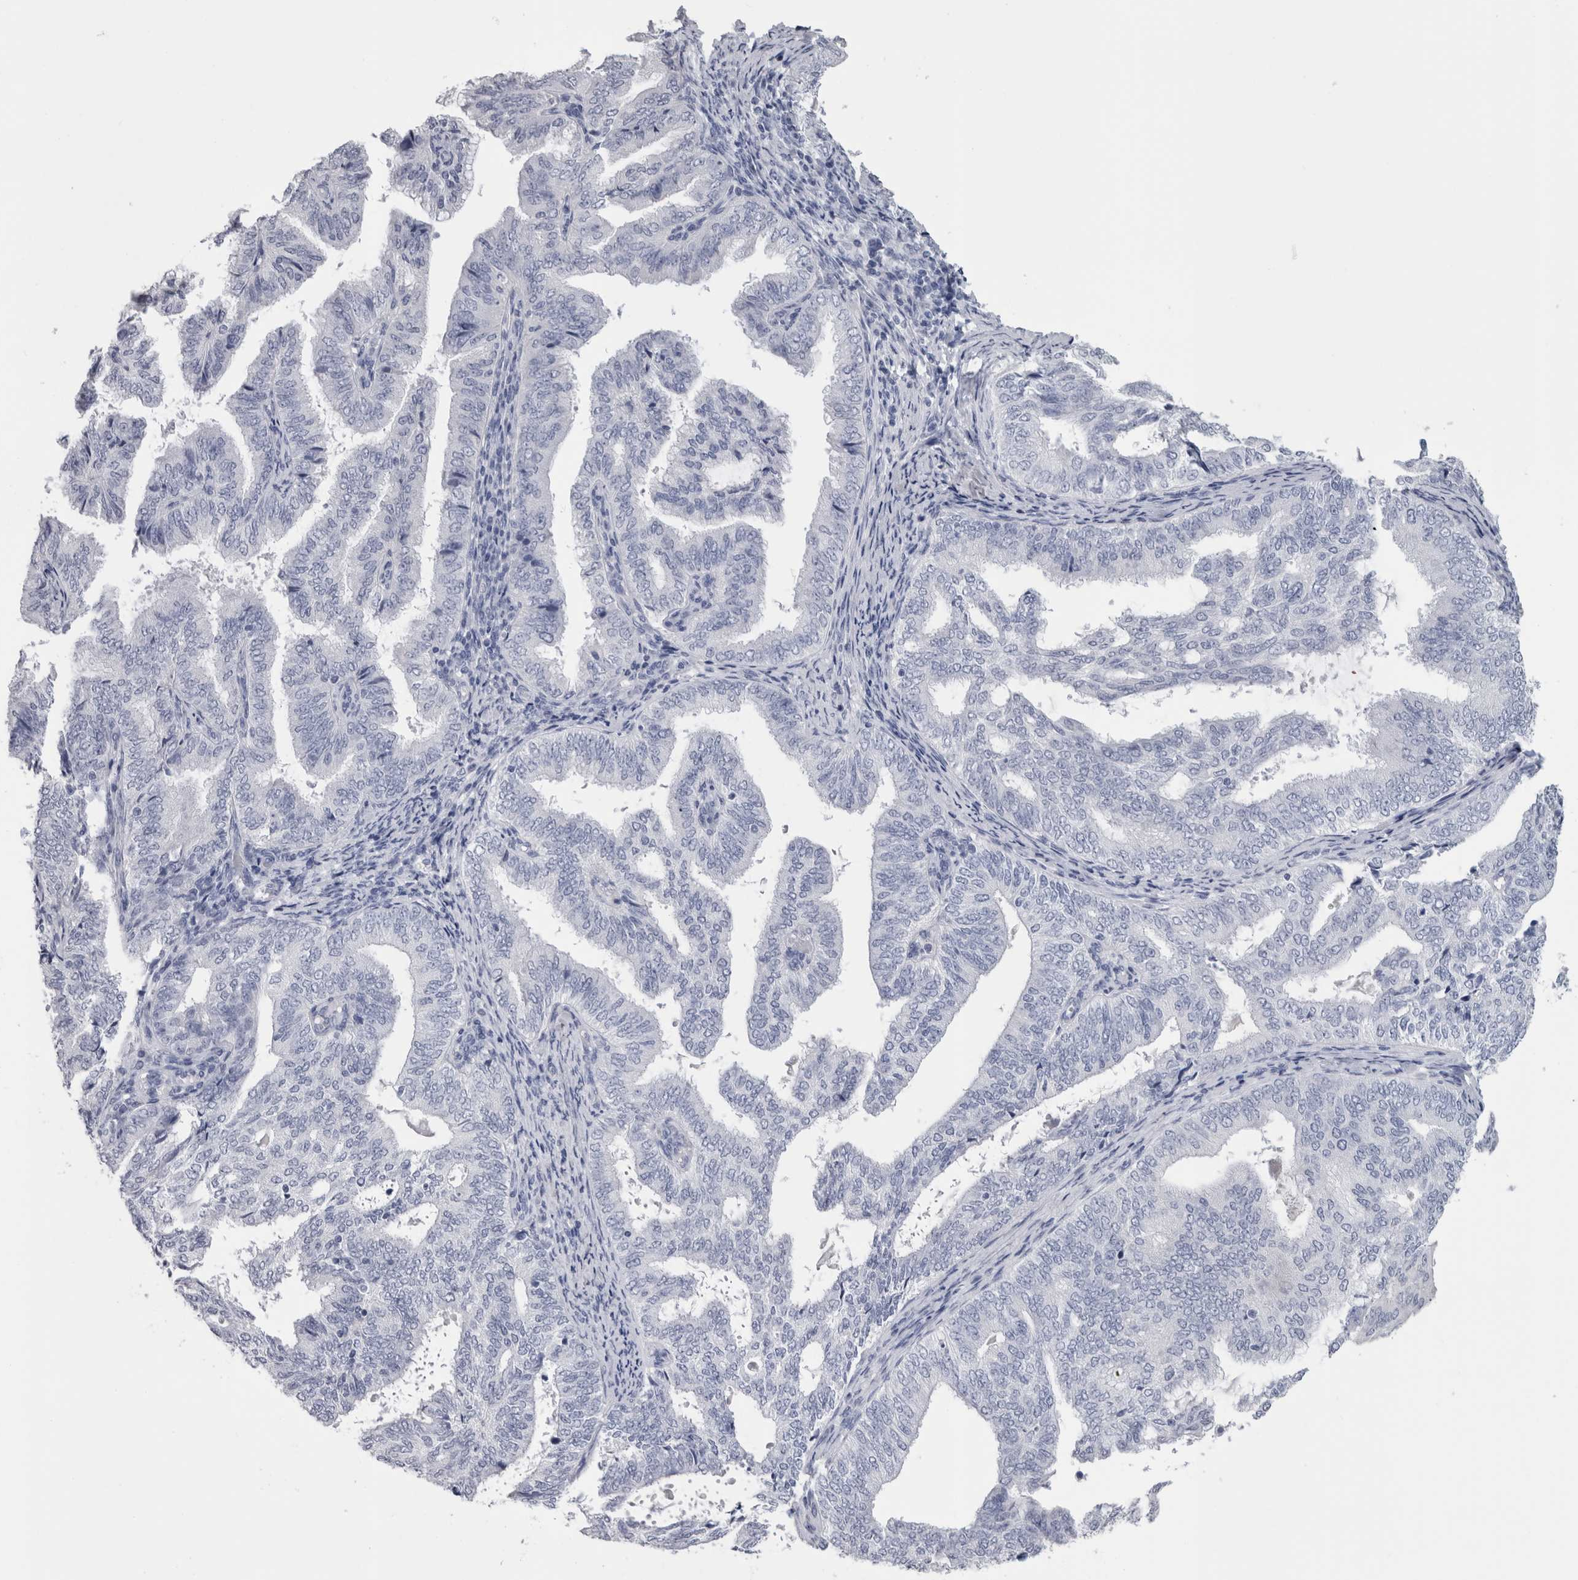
{"staining": {"intensity": "negative", "quantity": "none", "location": "none"}, "tissue": "endometrial cancer", "cell_type": "Tumor cells", "image_type": "cancer", "snomed": [{"axis": "morphology", "description": "Adenocarcinoma, NOS"}, {"axis": "topography", "description": "Endometrium"}], "caption": "DAB (3,3'-diaminobenzidine) immunohistochemical staining of endometrial cancer reveals no significant expression in tumor cells.", "gene": "PTH", "patient": {"sex": "female", "age": 58}}